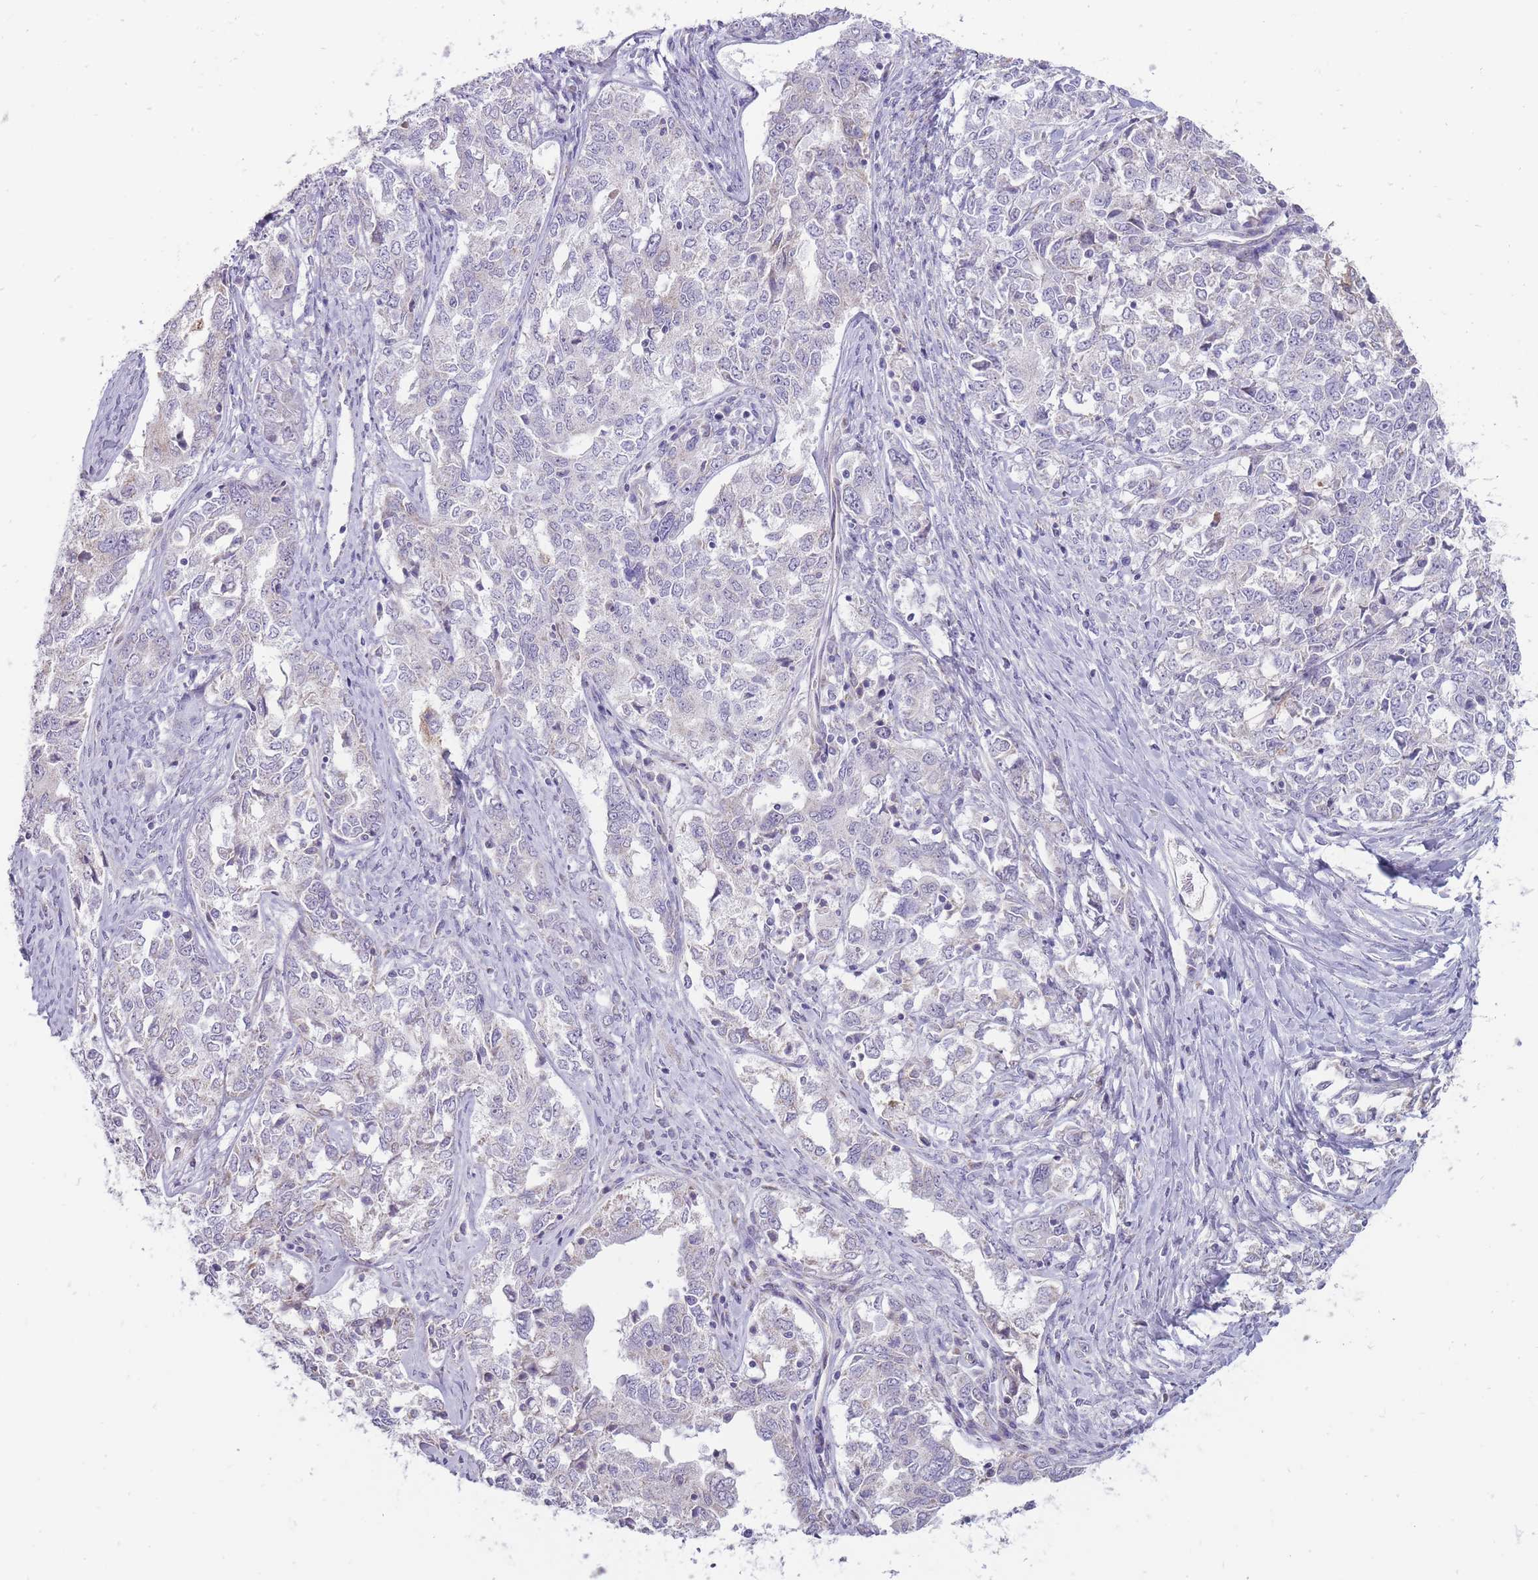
{"staining": {"intensity": "negative", "quantity": "none", "location": "none"}, "tissue": "ovarian cancer", "cell_type": "Tumor cells", "image_type": "cancer", "snomed": [{"axis": "morphology", "description": "Carcinoma, endometroid"}, {"axis": "topography", "description": "Ovary"}], "caption": "Ovarian cancer (endometroid carcinoma) was stained to show a protein in brown. There is no significant expression in tumor cells.", "gene": "ERICH4", "patient": {"sex": "female", "age": 62}}